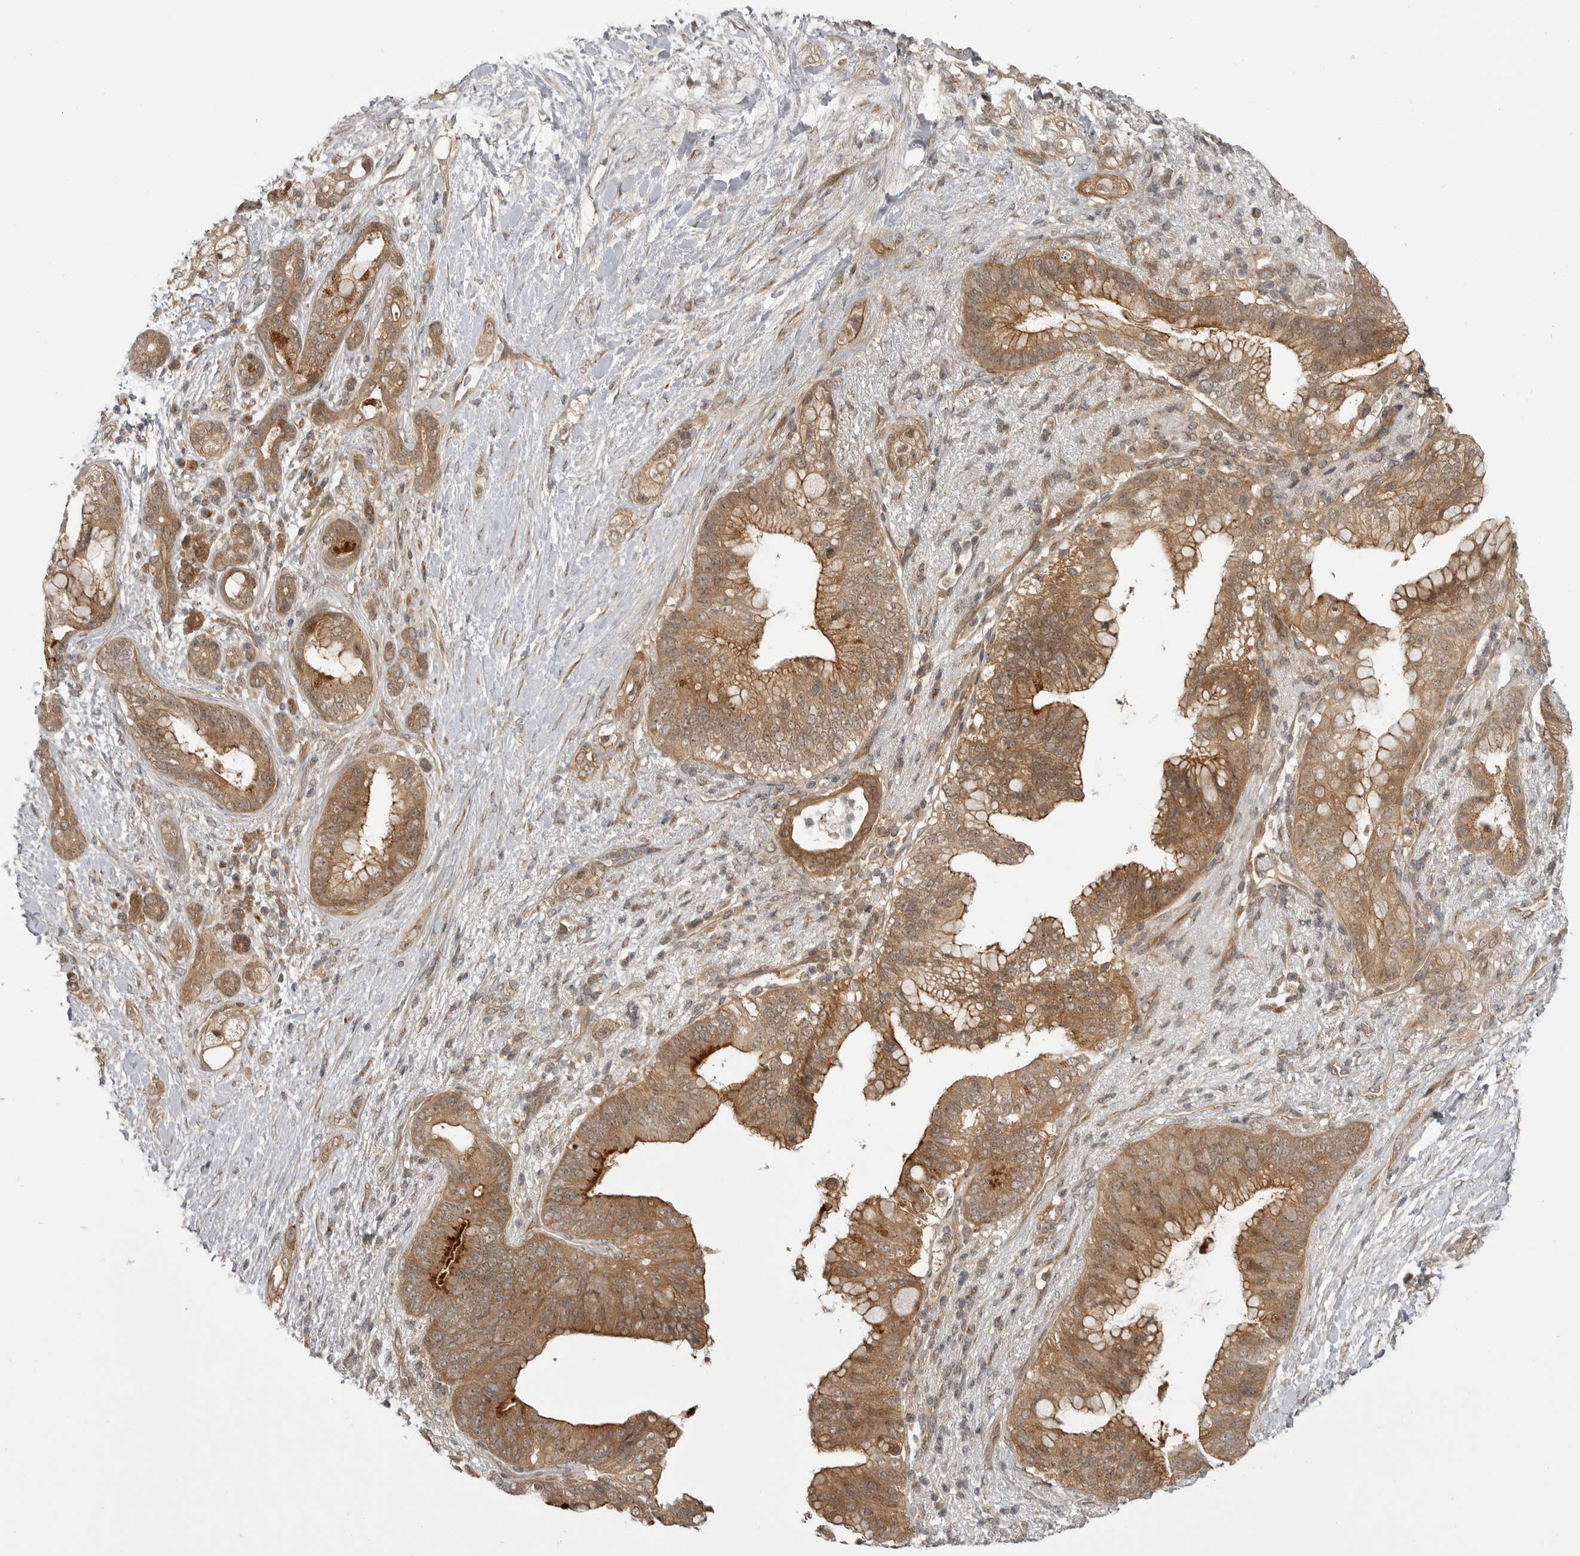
{"staining": {"intensity": "moderate", "quantity": ">75%", "location": "cytoplasmic/membranous"}, "tissue": "pancreatic cancer", "cell_type": "Tumor cells", "image_type": "cancer", "snomed": [{"axis": "morphology", "description": "Adenocarcinoma, NOS"}, {"axis": "topography", "description": "Pancreas"}], "caption": "High-magnification brightfield microscopy of pancreatic adenocarcinoma stained with DAB (brown) and counterstained with hematoxylin (blue). tumor cells exhibit moderate cytoplasmic/membranous staining is seen in approximately>75% of cells.", "gene": "PDCL", "patient": {"sex": "male", "age": 53}}